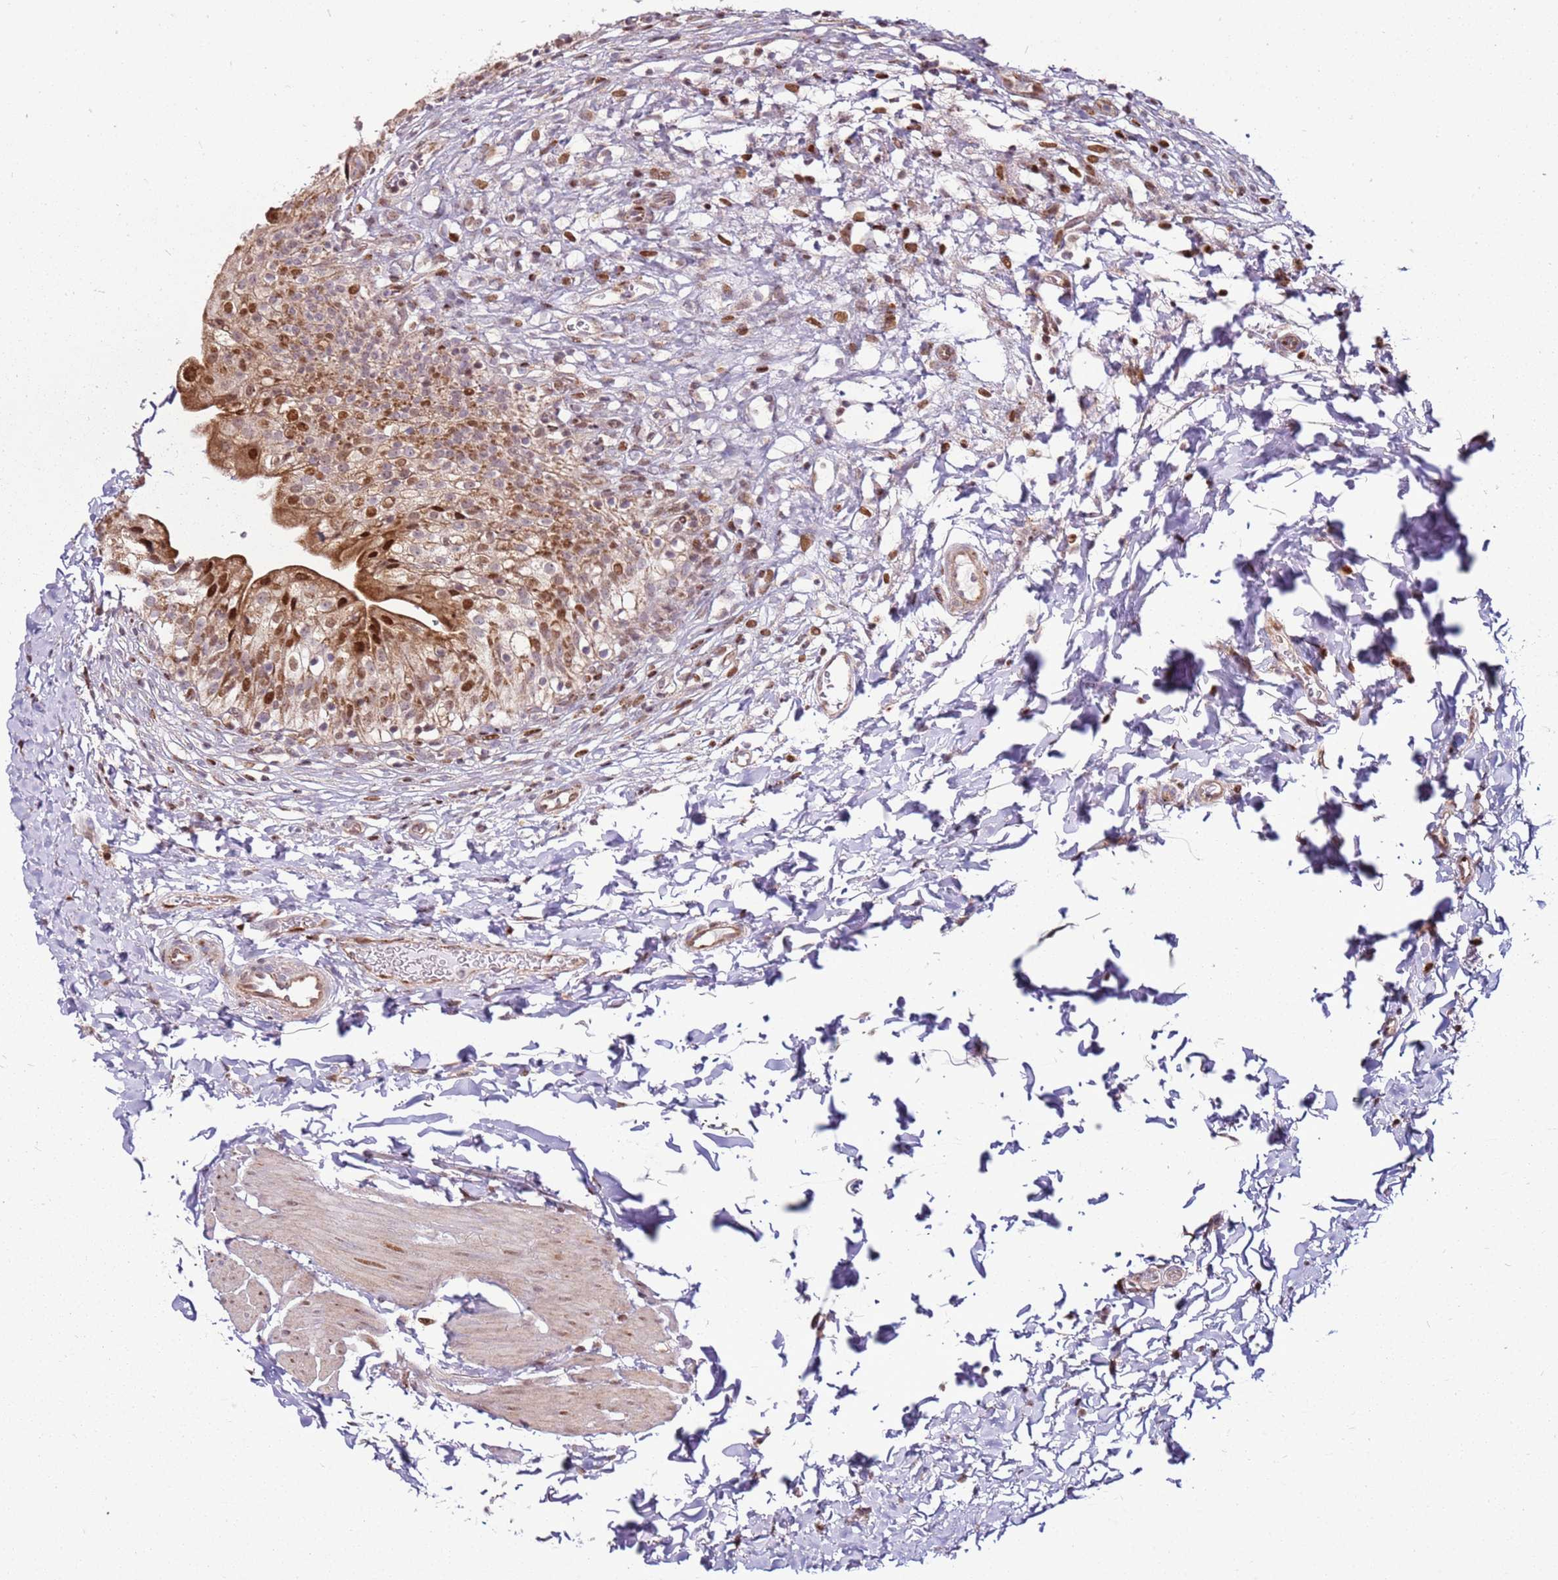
{"staining": {"intensity": "moderate", "quantity": ">75%", "location": "cytoplasmic/membranous,nuclear"}, "tissue": "urinary bladder", "cell_type": "Urothelial cells", "image_type": "normal", "snomed": [{"axis": "morphology", "description": "Normal tissue, NOS"}, {"axis": "topography", "description": "Urinary bladder"}], "caption": "IHC of benign human urinary bladder shows medium levels of moderate cytoplasmic/membranous,nuclear positivity in about >75% of urothelial cells.", "gene": "PCTP", "patient": {"sex": "male", "age": 55}}